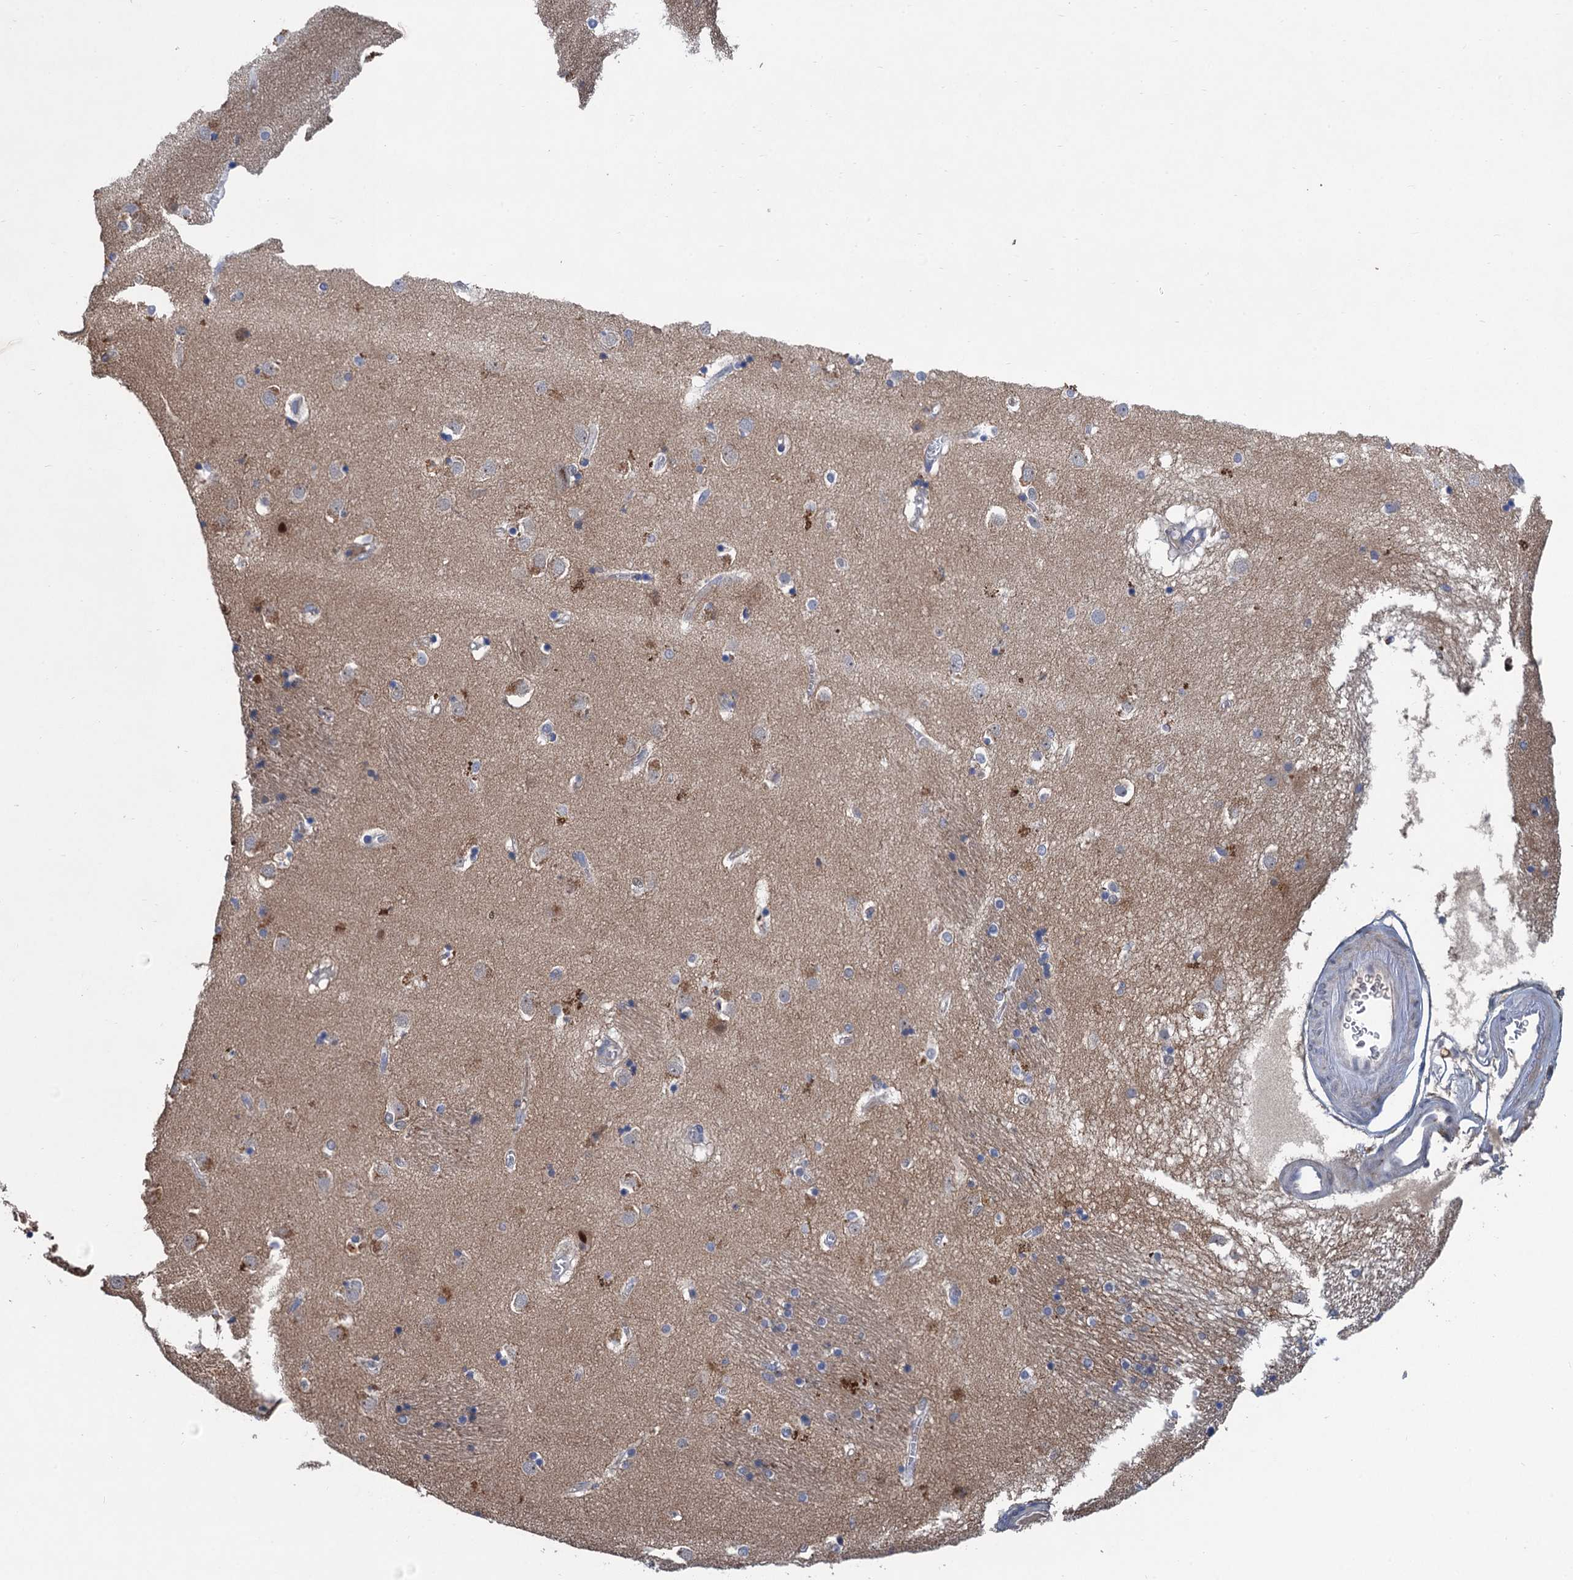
{"staining": {"intensity": "weak", "quantity": "<25%", "location": "cytoplasmic/membranous"}, "tissue": "caudate", "cell_type": "Glial cells", "image_type": "normal", "snomed": [{"axis": "morphology", "description": "Normal tissue, NOS"}, {"axis": "topography", "description": "Lateral ventricle wall"}], "caption": "This is an IHC histopathology image of unremarkable human caudate. There is no staining in glial cells.", "gene": "TRAF7", "patient": {"sex": "male", "age": 70}}